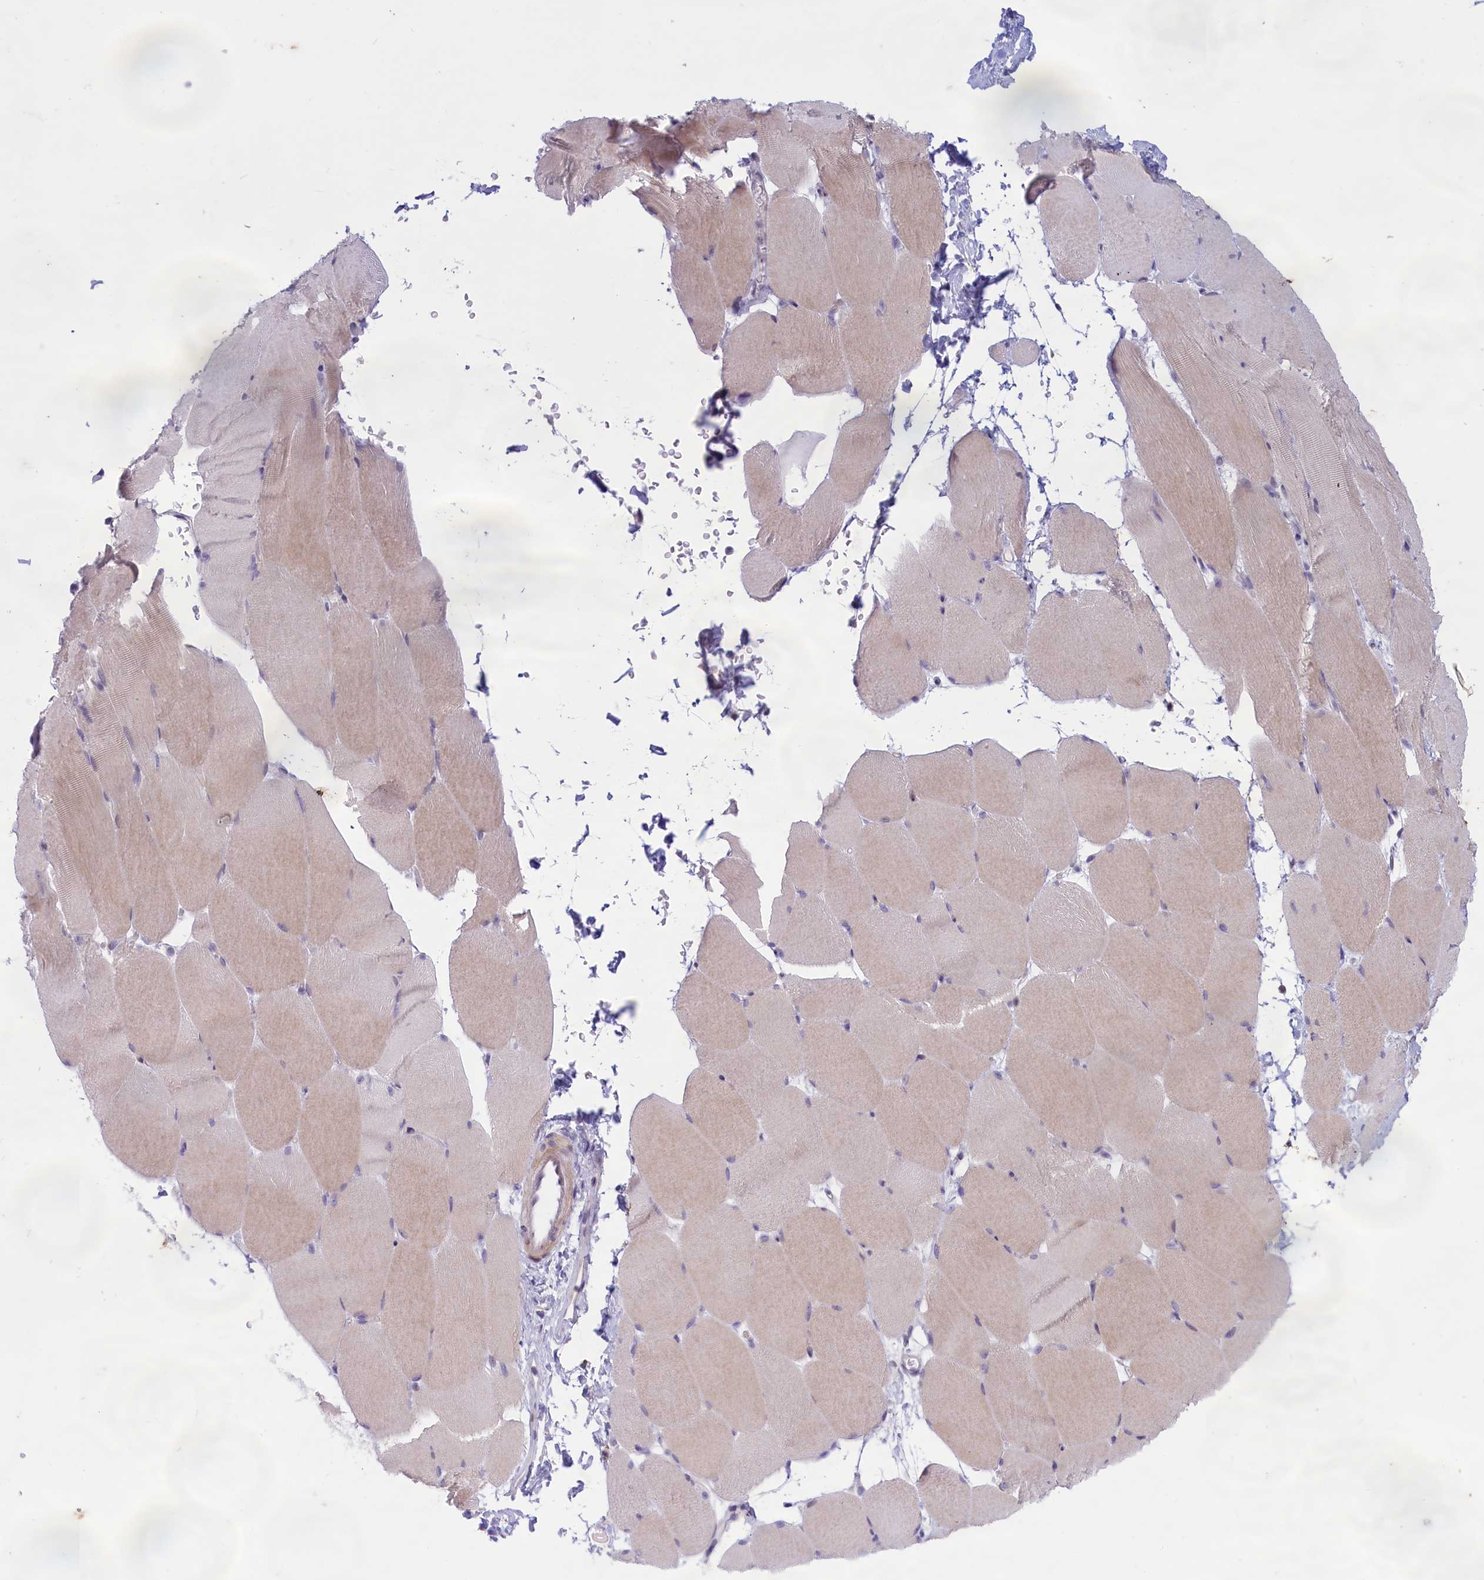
{"staining": {"intensity": "weak", "quantity": "<25%", "location": "cytoplasmic/membranous"}, "tissue": "skeletal muscle", "cell_type": "Myocytes", "image_type": "normal", "snomed": [{"axis": "morphology", "description": "Normal tissue, NOS"}, {"axis": "topography", "description": "Skeletal muscle"}, {"axis": "topography", "description": "Parathyroid gland"}], "caption": "The immunohistochemistry (IHC) micrograph has no significant positivity in myocytes of skeletal muscle. The staining was performed using DAB (3,3'-diaminobenzidine) to visualize the protein expression in brown, while the nuclei were stained in blue with hematoxylin (Magnification: 20x).", "gene": "ELOA2", "patient": {"sex": "female", "age": 37}}